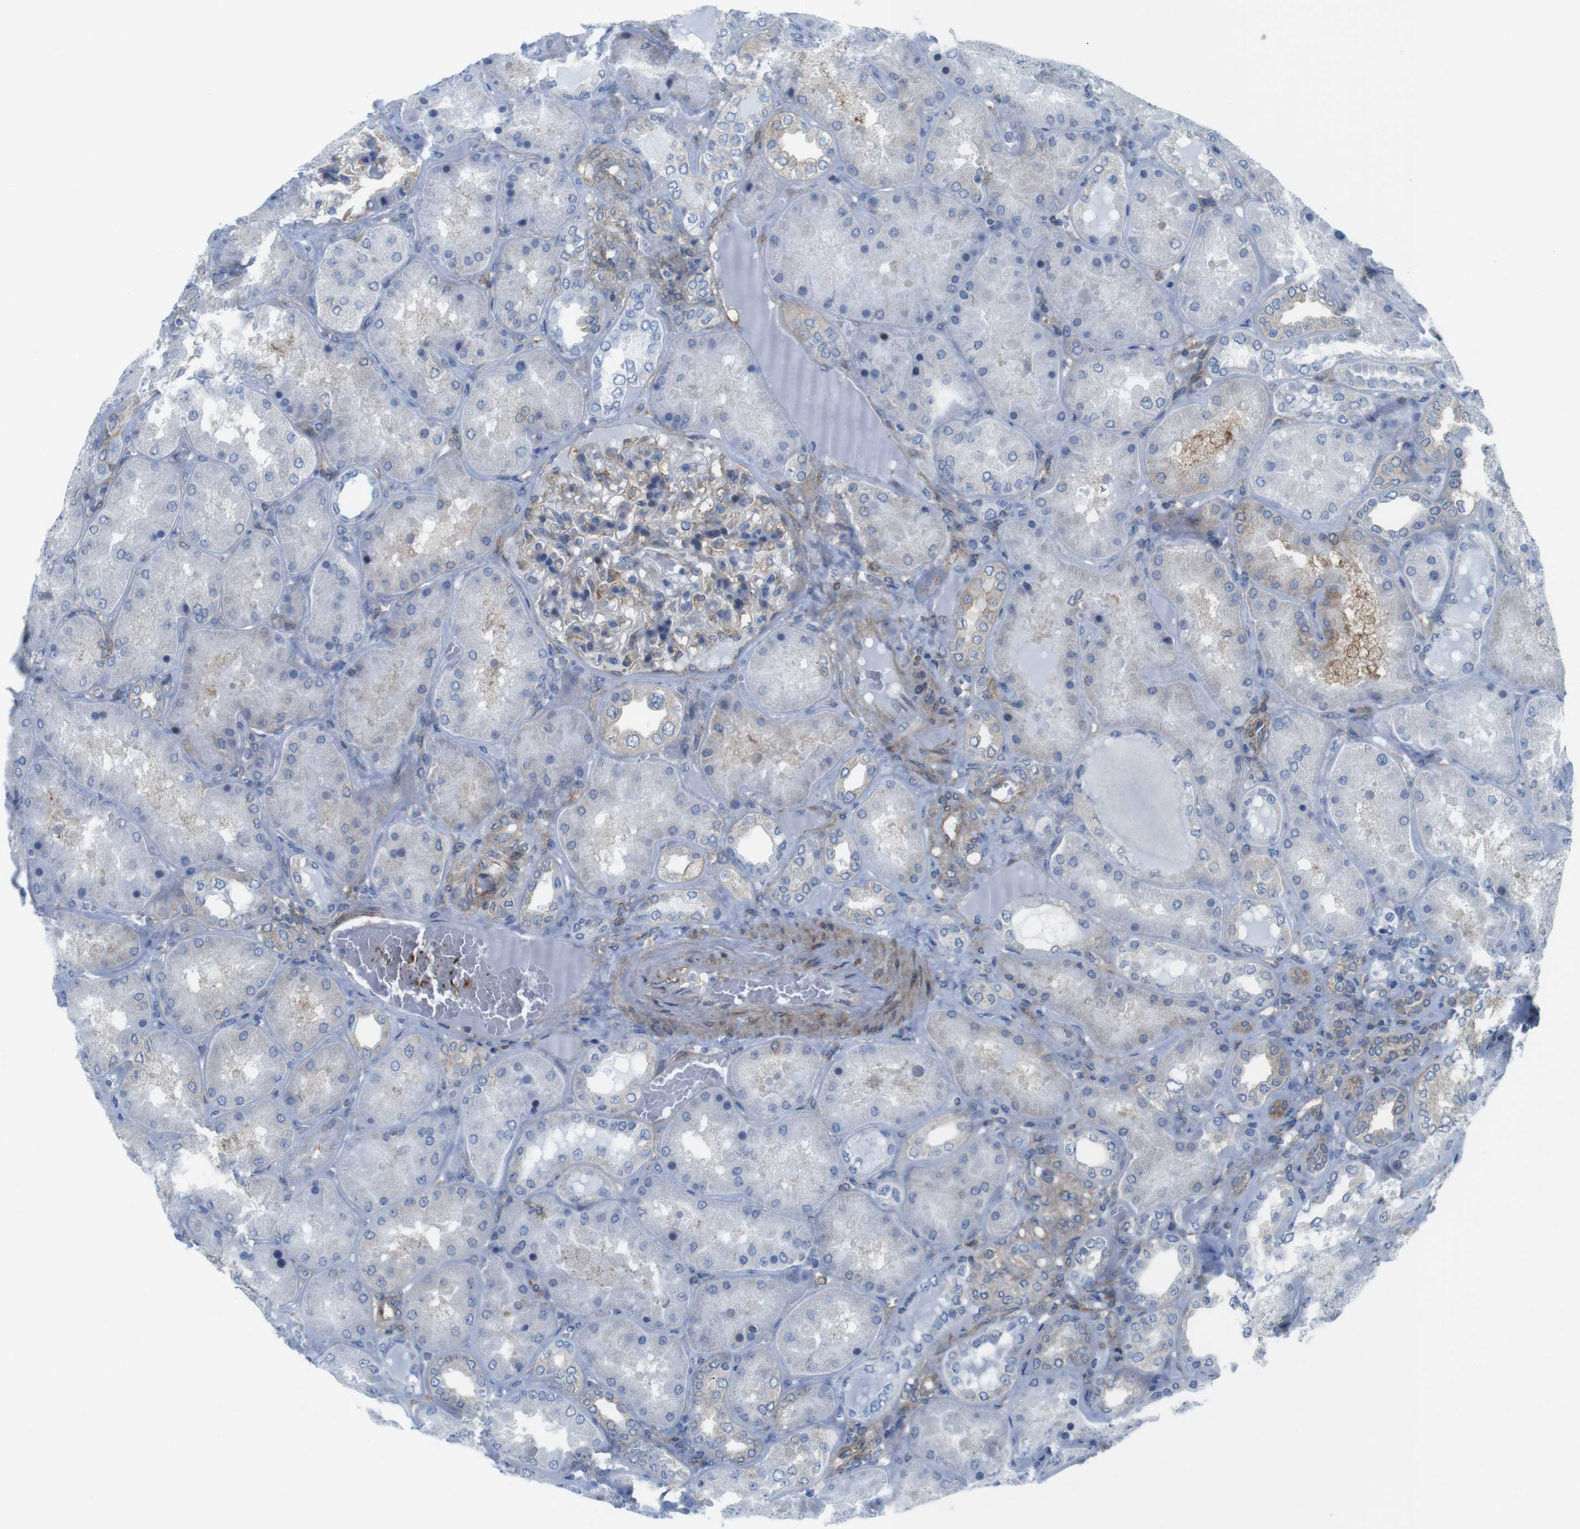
{"staining": {"intensity": "moderate", "quantity": "25%-75%", "location": "cytoplasmic/membranous"}, "tissue": "kidney", "cell_type": "Cells in glomeruli", "image_type": "normal", "snomed": [{"axis": "morphology", "description": "Normal tissue, NOS"}, {"axis": "topography", "description": "Kidney"}], "caption": "DAB (3,3'-diaminobenzidine) immunohistochemical staining of normal human kidney reveals moderate cytoplasmic/membranous protein staining in approximately 25%-75% of cells in glomeruli.", "gene": "DIAPH2", "patient": {"sex": "female", "age": 56}}